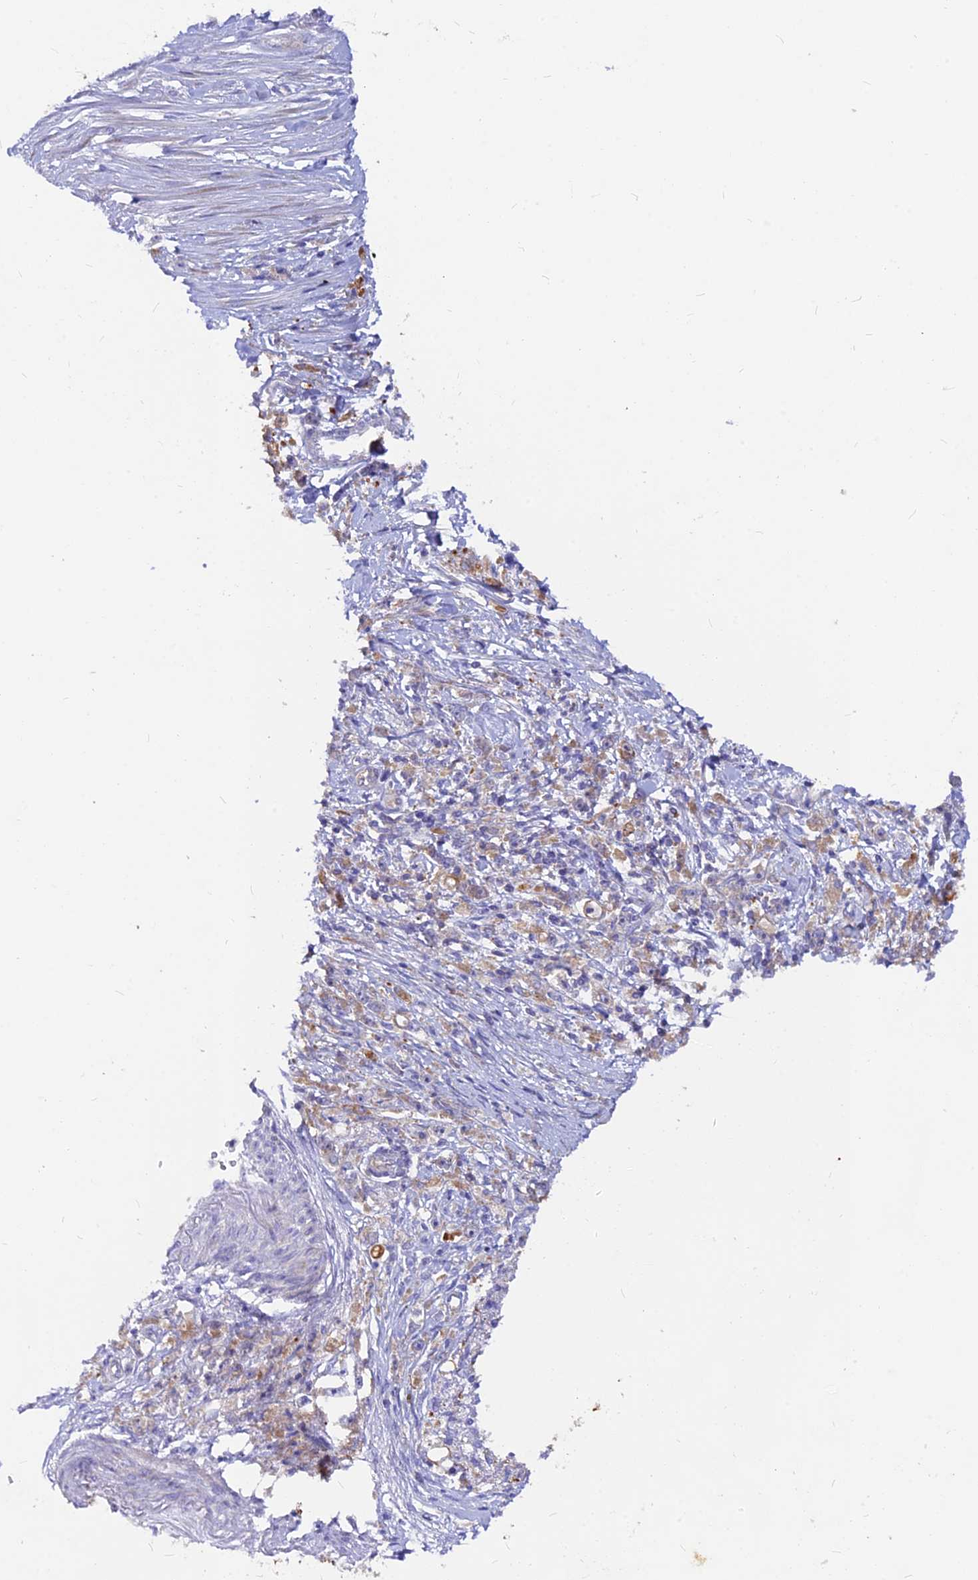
{"staining": {"intensity": "weak", "quantity": ">75%", "location": "cytoplasmic/membranous"}, "tissue": "stomach cancer", "cell_type": "Tumor cells", "image_type": "cancer", "snomed": [{"axis": "morphology", "description": "Adenocarcinoma, NOS"}, {"axis": "topography", "description": "Stomach"}], "caption": "An image of human stomach adenocarcinoma stained for a protein exhibits weak cytoplasmic/membranous brown staining in tumor cells. The protein is stained brown, and the nuclei are stained in blue (DAB (3,3'-diaminobenzidine) IHC with brightfield microscopy, high magnification).", "gene": "DENND2D", "patient": {"sex": "female", "age": 59}}